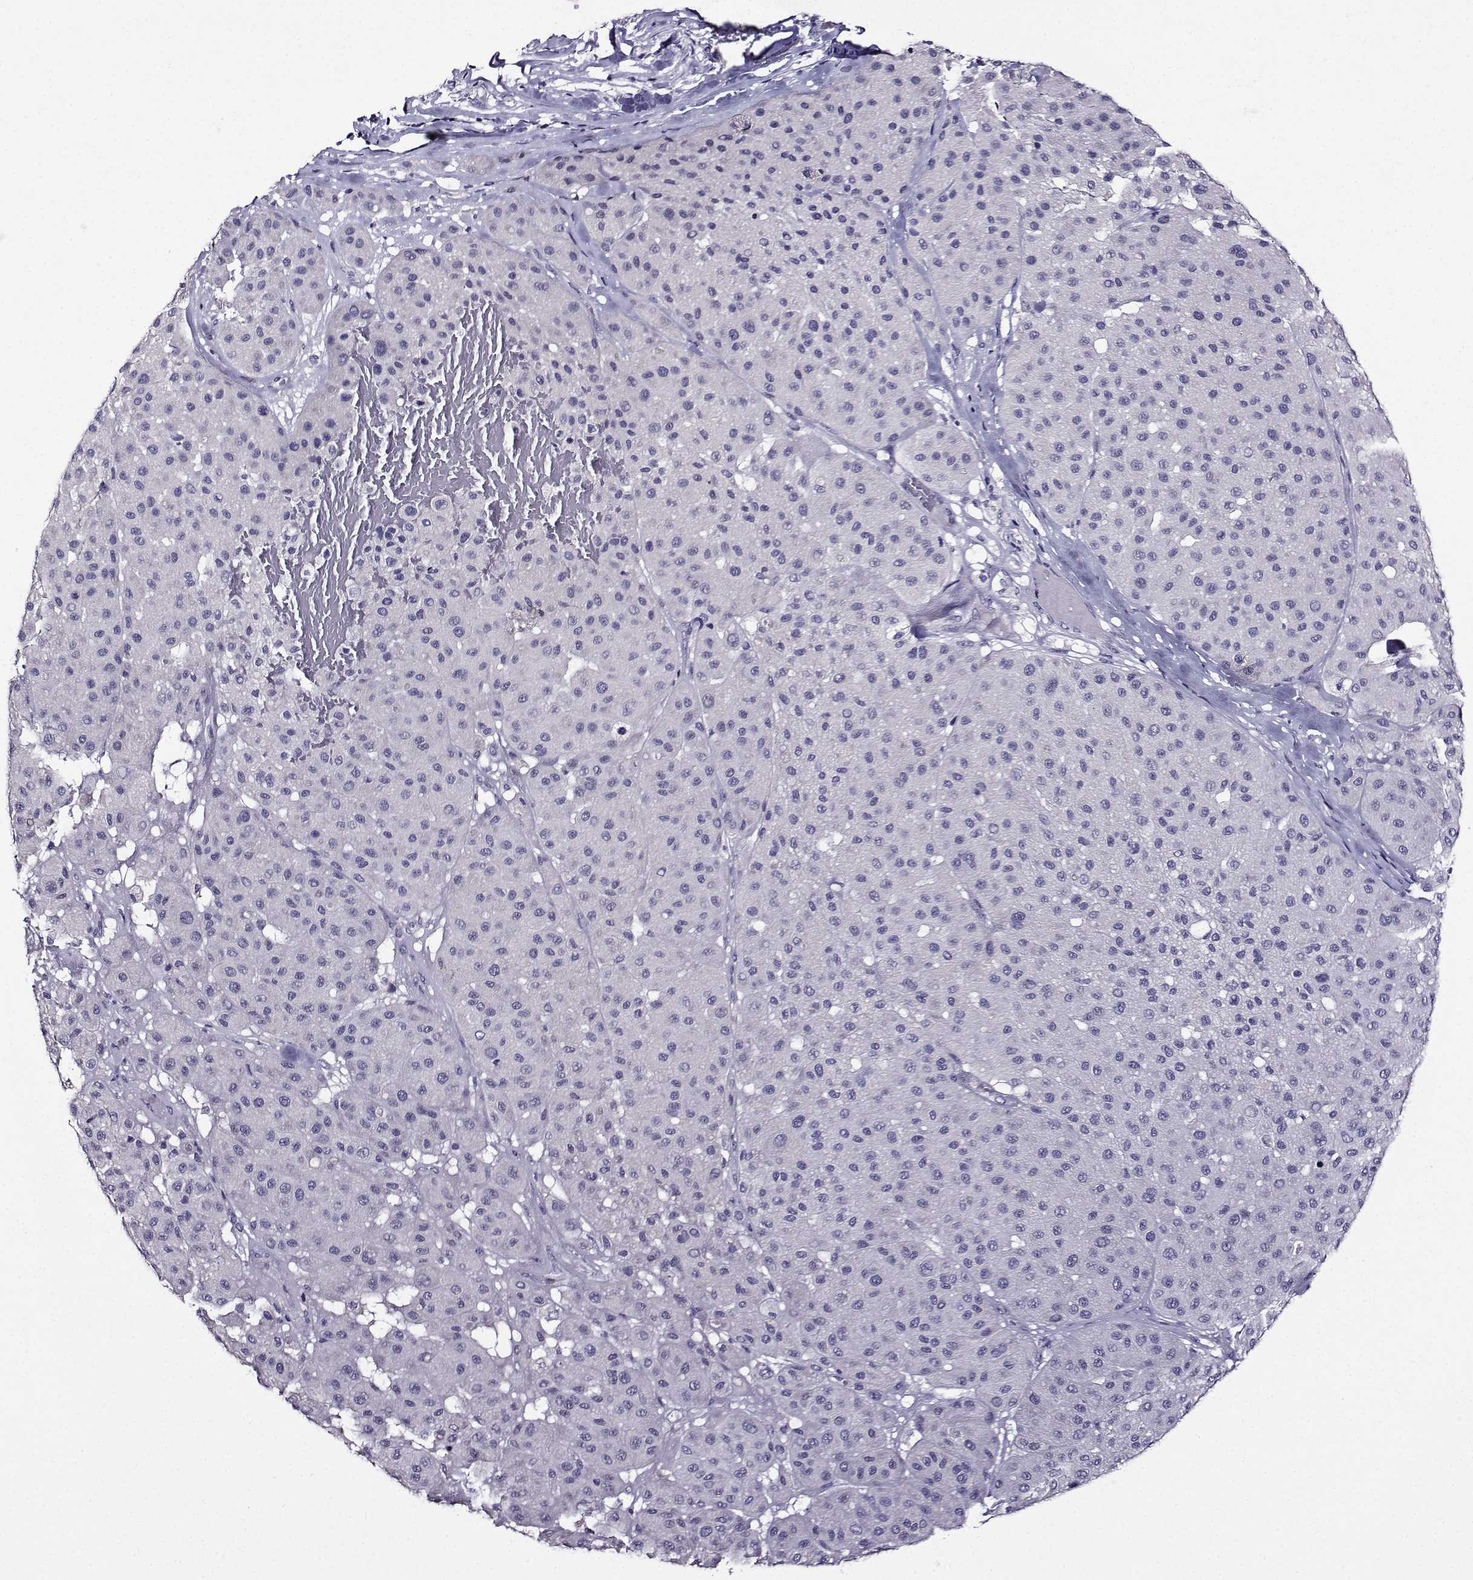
{"staining": {"intensity": "negative", "quantity": "none", "location": "none"}, "tissue": "melanoma", "cell_type": "Tumor cells", "image_type": "cancer", "snomed": [{"axis": "morphology", "description": "Malignant melanoma, Metastatic site"}, {"axis": "topography", "description": "Smooth muscle"}], "caption": "Immunohistochemical staining of malignant melanoma (metastatic site) demonstrates no significant expression in tumor cells.", "gene": "TMEM266", "patient": {"sex": "male", "age": 41}}